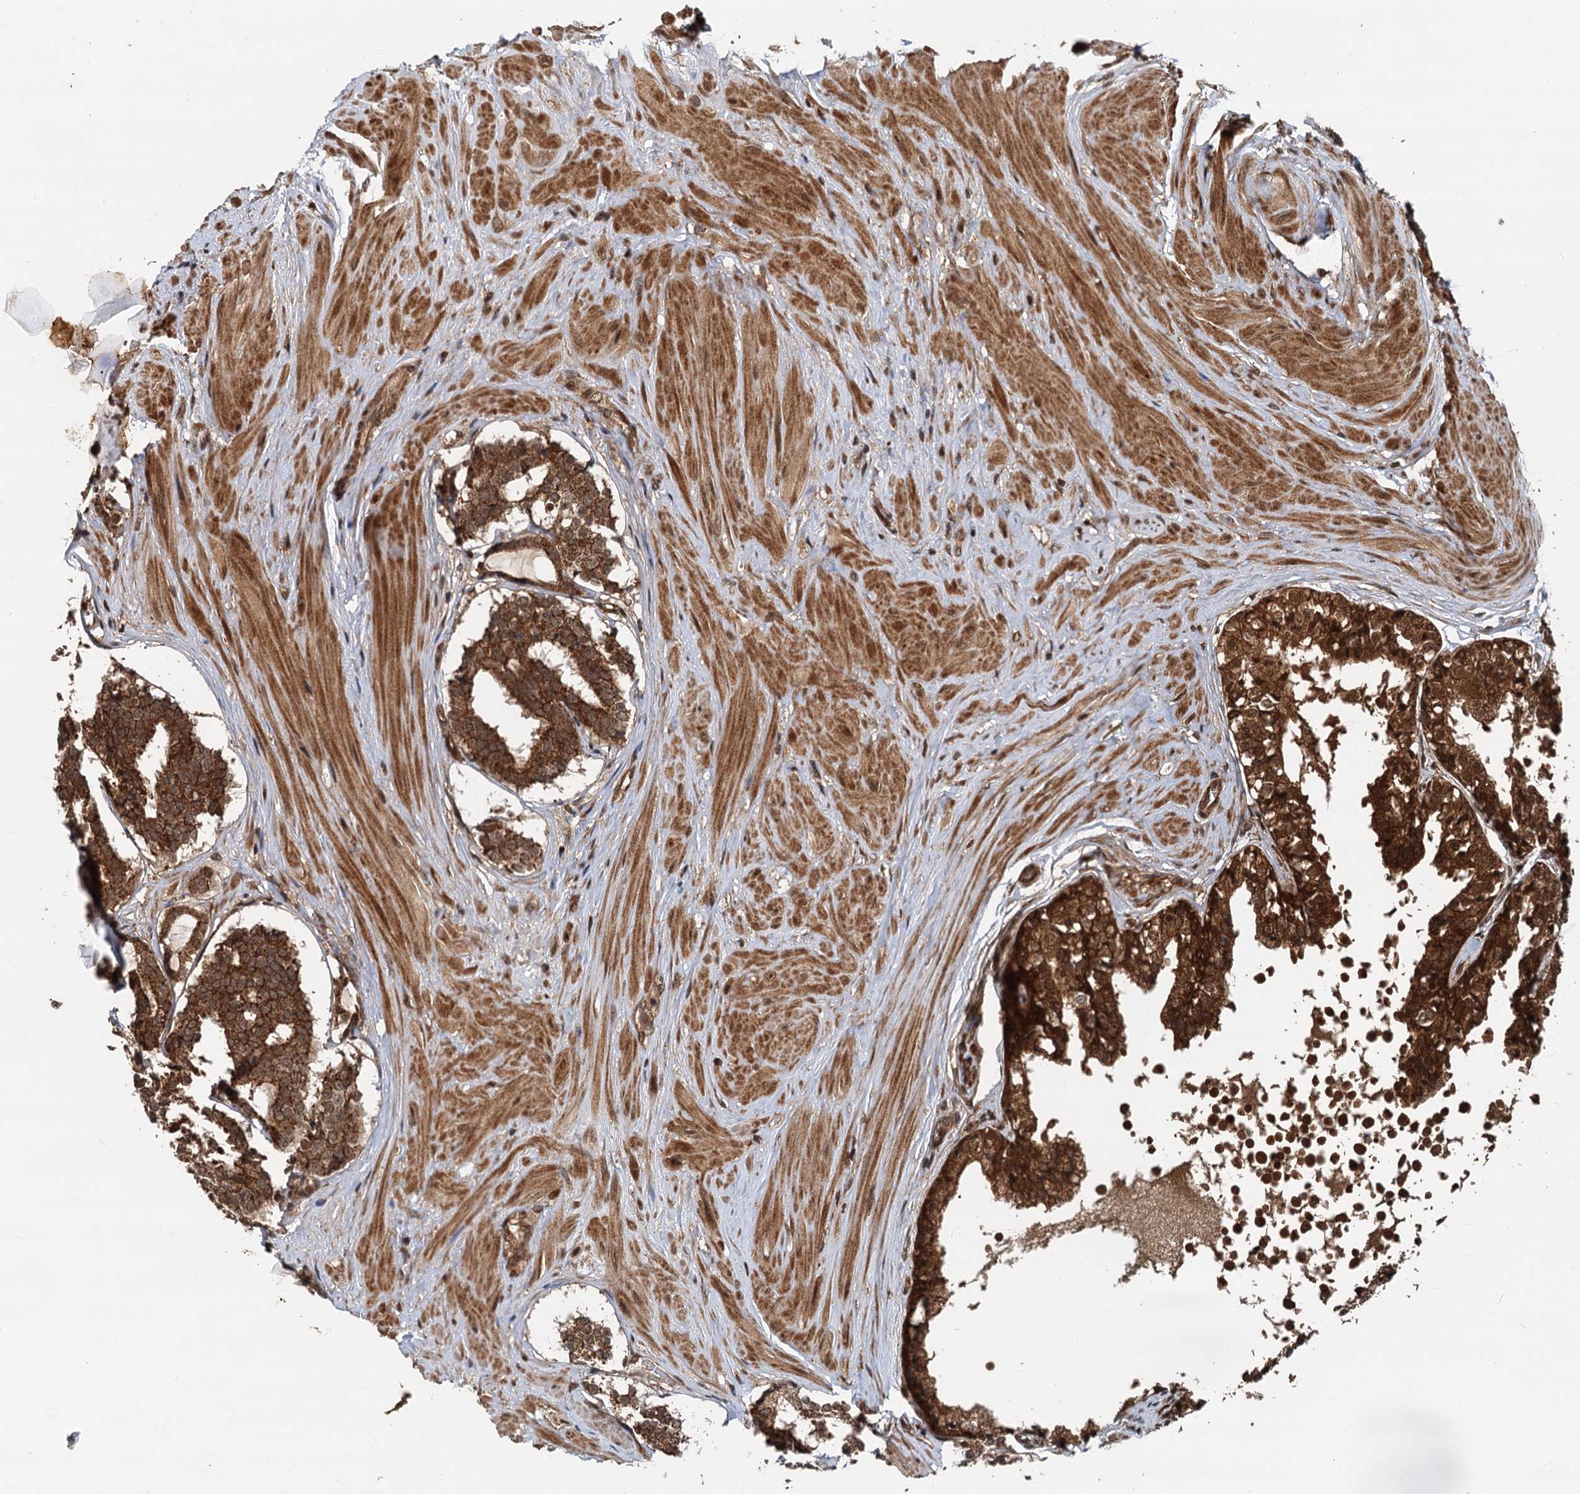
{"staining": {"intensity": "strong", "quantity": ">75%", "location": "cytoplasmic/membranous"}, "tissue": "prostate cancer", "cell_type": "Tumor cells", "image_type": "cancer", "snomed": [{"axis": "morphology", "description": "Adenocarcinoma, High grade"}, {"axis": "topography", "description": "Prostate"}], "caption": "The micrograph reveals staining of prostate adenocarcinoma (high-grade), revealing strong cytoplasmic/membranous protein positivity (brown color) within tumor cells.", "gene": "STUB1", "patient": {"sex": "male", "age": 58}}